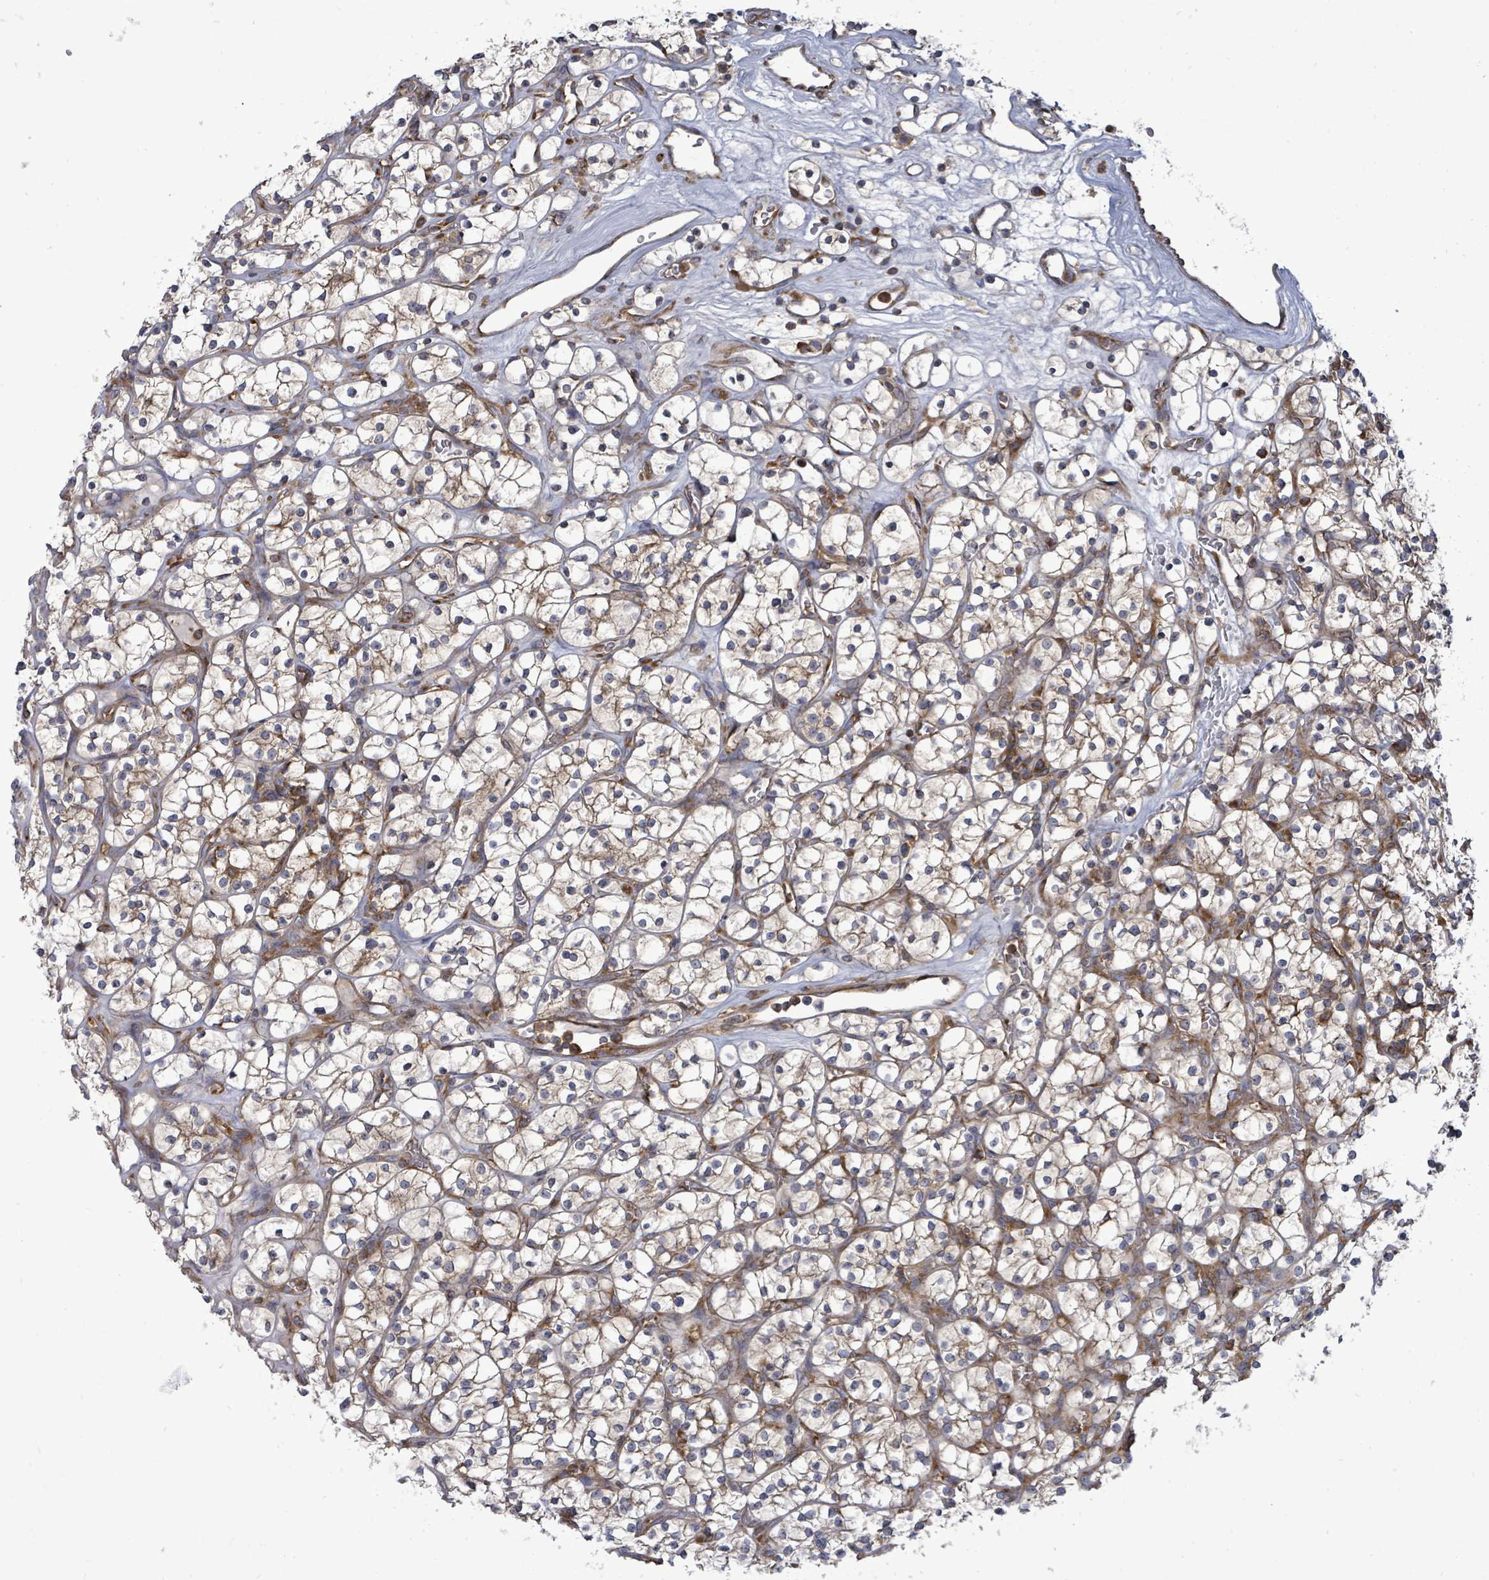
{"staining": {"intensity": "moderate", "quantity": "25%-75%", "location": "cytoplasmic/membranous"}, "tissue": "renal cancer", "cell_type": "Tumor cells", "image_type": "cancer", "snomed": [{"axis": "morphology", "description": "Adenocarcinoma, NOS"}, {"axis": "topography", "description": "Kidney"}], "caption": "Immunohistochemistry histopathology image of neoplastic tissue: renal adenocarcinoma stained using IHC displays medium levels of moderate protein expression localized specifically in the cytoplasmic/membranous of tumor cells, appearing as a cytoplasmic/membranous brown color.", "gene": "EIF3C", "patient": {"sex": "female", "age": 64}}